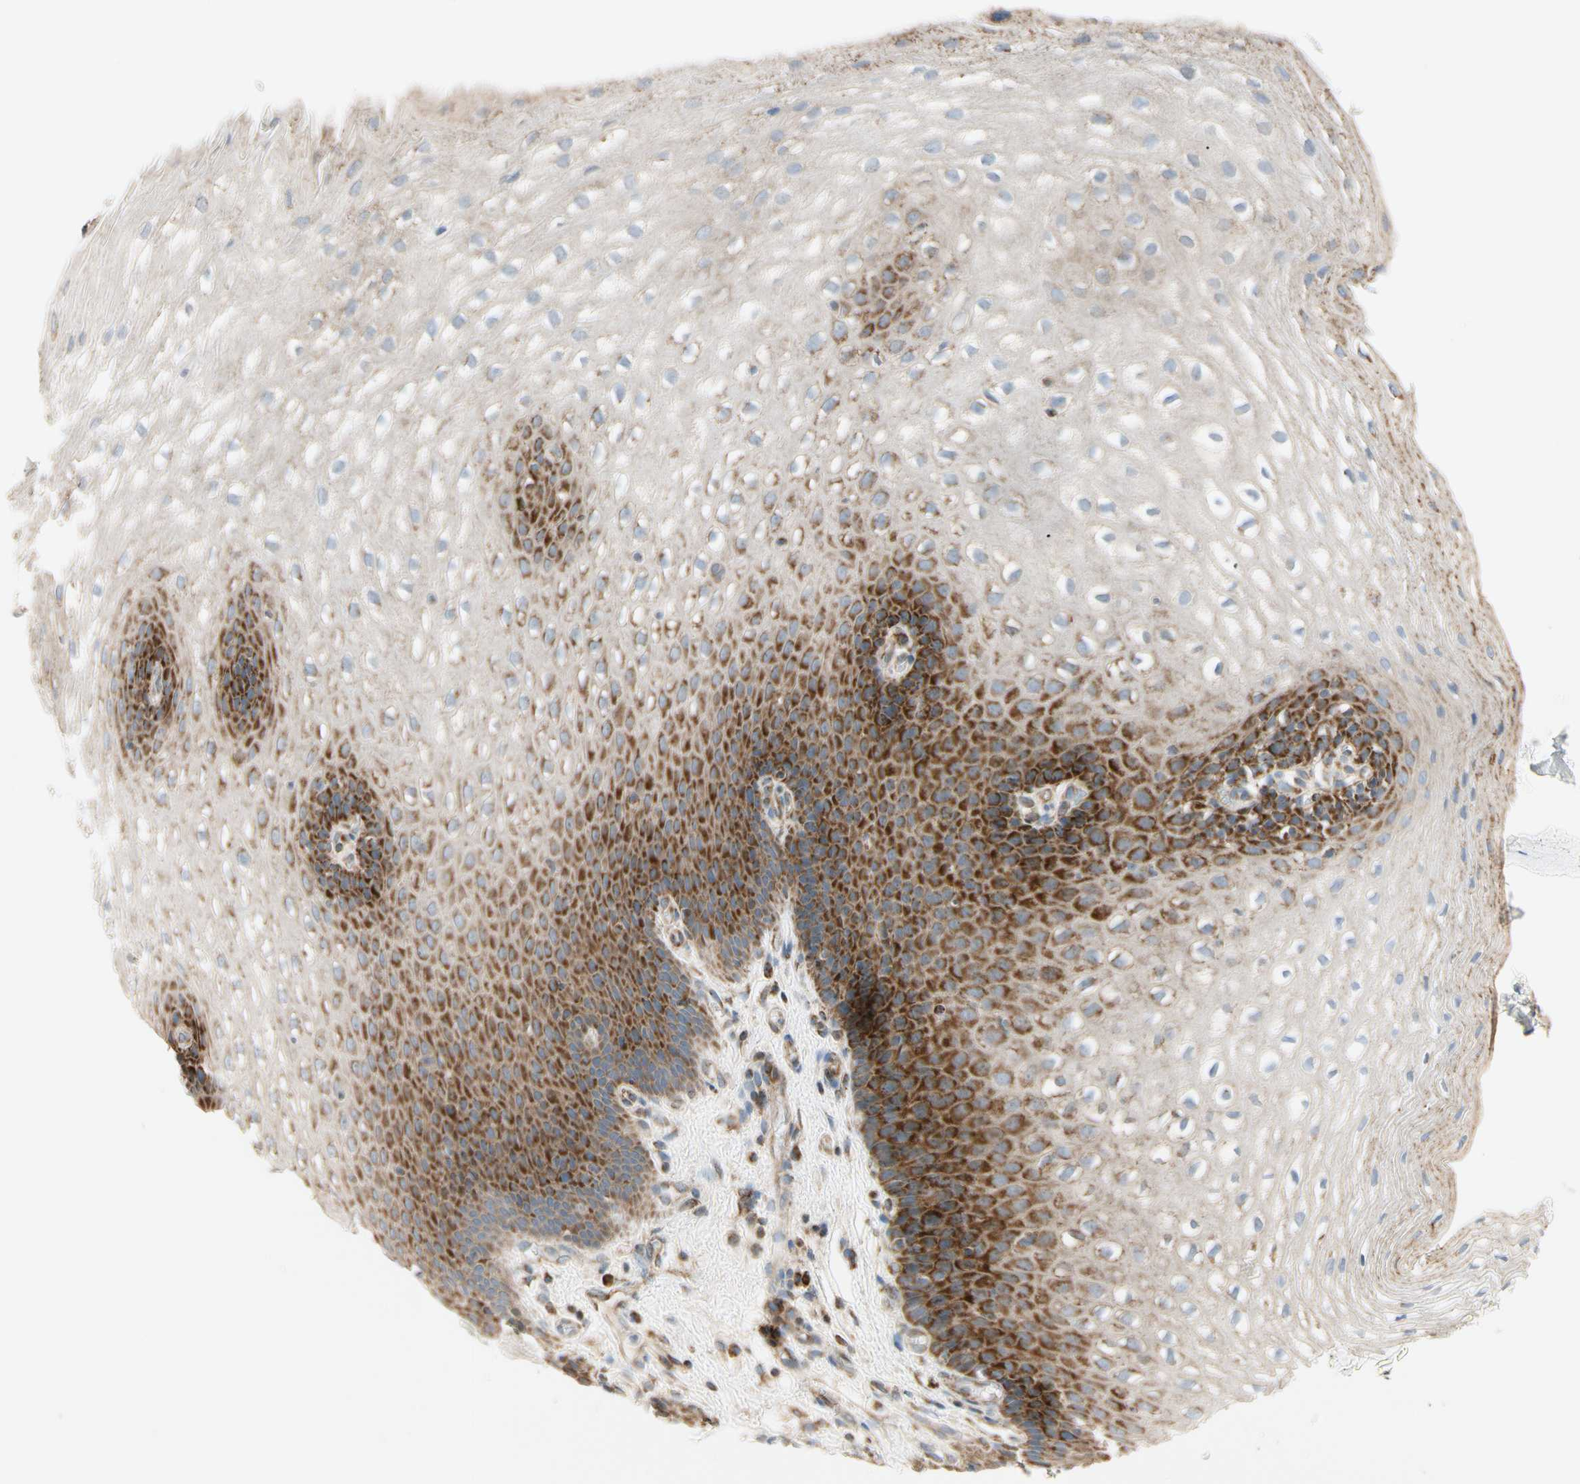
{"staining": {"intensity": "strong", "quantity": "25%-75%", "location": "cytoplasmic/membranous"}, "tissue": "esophagus", "cell_type": "Squamous epithelial cells", "image_type": "normal", "snomed": [{"axis": "morphology", "description": "Normal tissue, NOS"}, {"axis": "topography", "description": "Esophagus"}], "caption": "Immunohistochemistry (IHC) photomicrograph of benign esophagus stained for a protein (brown), which displays high levels of strong cytoplasmic/membranous staining in approximately 25%-75% of squamous epithelial cells.", "gene": "TBC1D10A", "patient": {"sex": "male", "age": 48}}